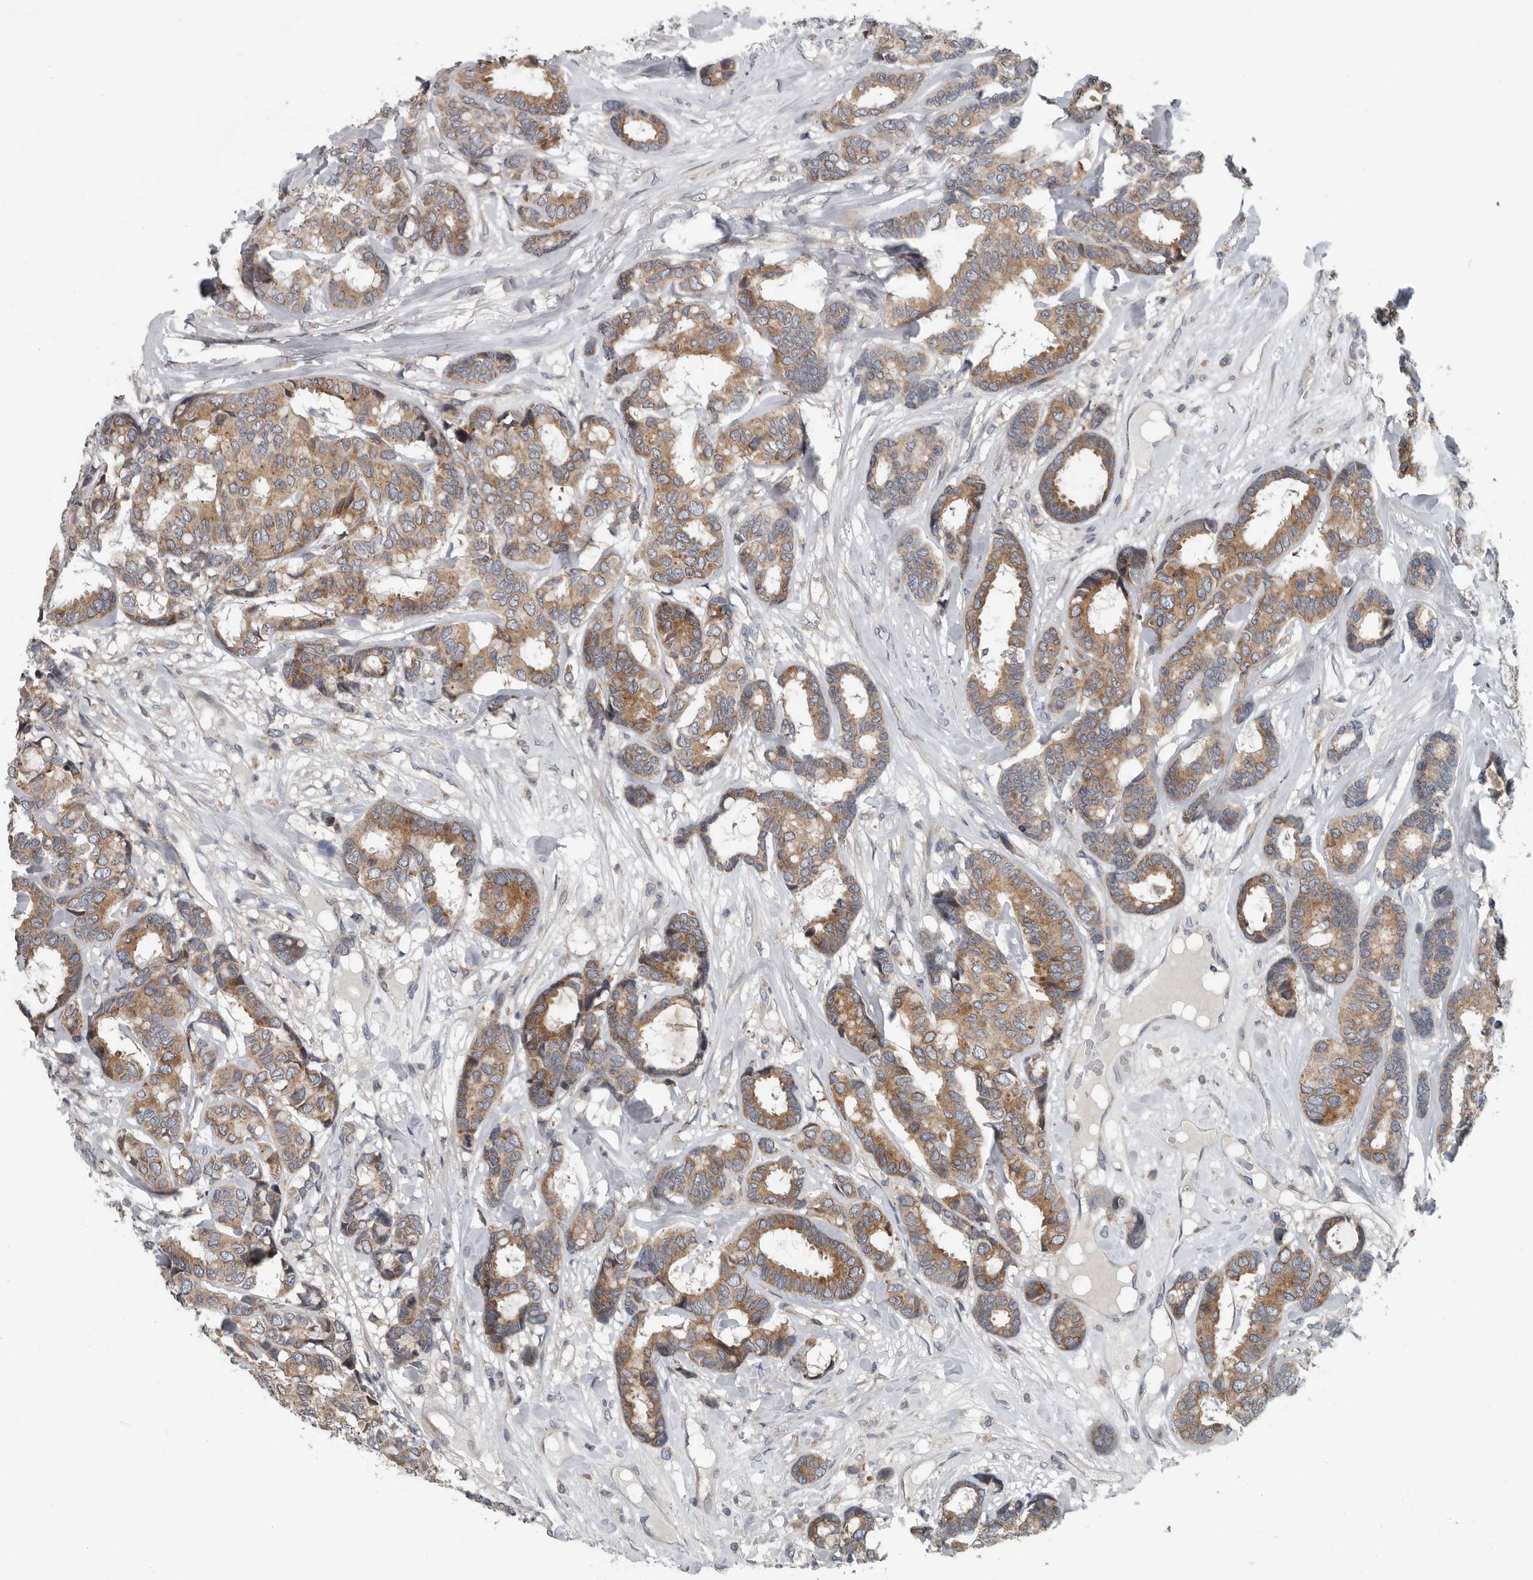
{"staining": {"intensity": "moderate", "quantity": ">75%", "location": "cytoplasmic/membranous"}, "tissue": "breast cancer", "cell_type": "Tumor cells", "image_type": "cancer", "snomed": [{"axis": "morphology", "description": "Duct carcinoma"}, {"axis": "topography", "description": "Breast"}], "caption": "Breast cancer (infiltrating ductal carcinoma) stained with a brown dye demonstrates moderate cytoplasmic/membranous positive expression in about >75% of tumor cells.", "gene": "TMEM199", "patient": {"sex": "female", "age": 87}}